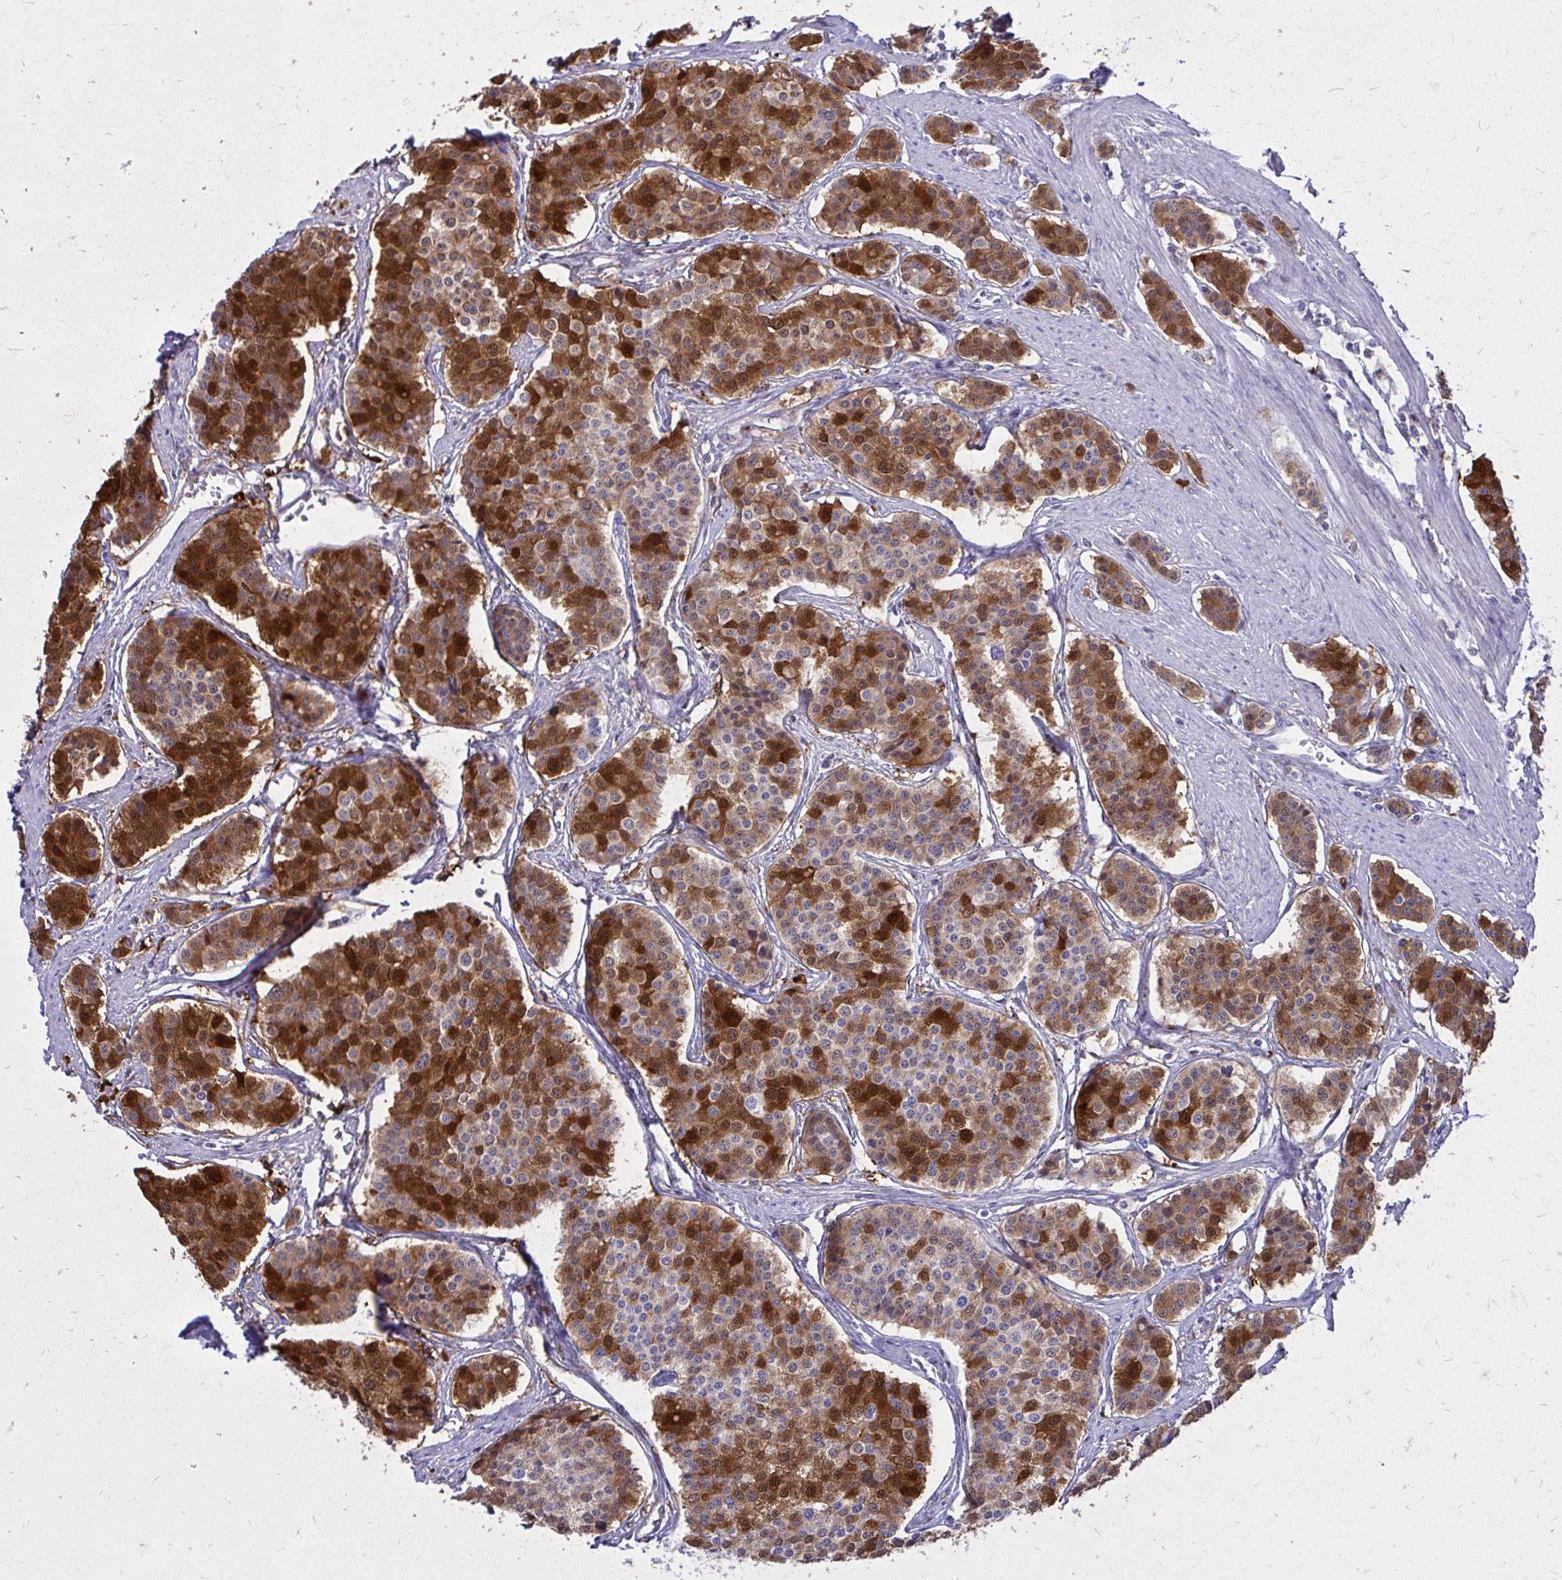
{"staining": {"intensity": "strong", "quantity": ">75%", "location": "cytoplasmic/membranous"}, "tissue": "carcinoid", "cell_type": "Tumor cells", "image_type": "cancer", "snomed": [{"axis": "morphology", "description": "Carcinoid, malignant, NOS"}, {"axis": "topography", "description": "Small intestine"}], "caption": "A high-resolution image shows immunohistochemistry staining of carcinoid, which exhibits strong cytoplasmic/membranous staining in approximately >75% of tumor cells. (DAB IHC with brightfield microscopy, high magnification).", "gene": "NNMT", "patient": {"sex": "male", "age": 60}}